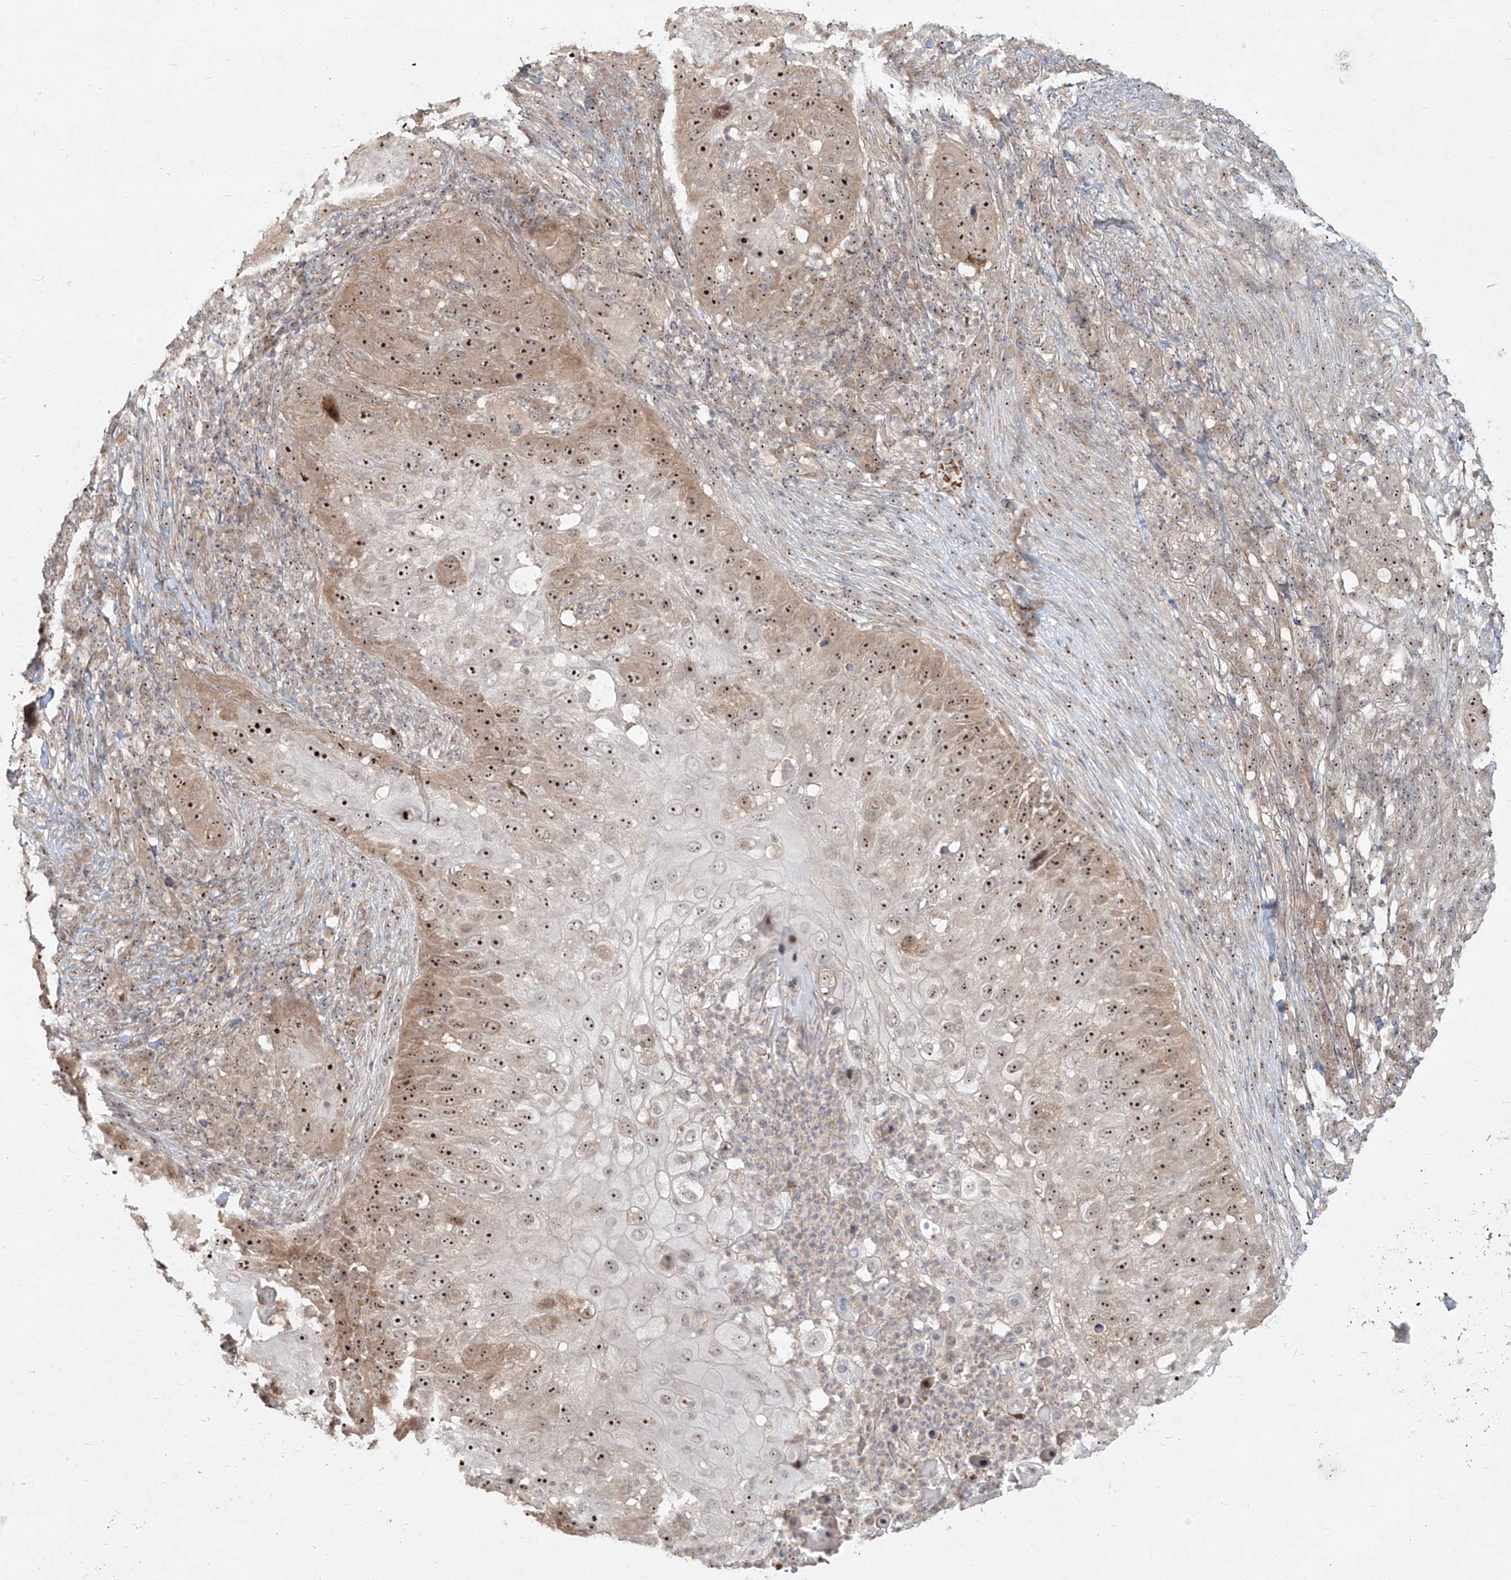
{"staining": {"intensity": "moderate", "quantity": ">75%", "location": "cytoplasmic/membranous,nuclear"}, "tissue": "skin cancer", "cell_type": "Tumor cells", "image_type": "cancer", "snomed": [{"axis": "morphology", "description": "Squamous cell carcinoma, NOS"}, {"axis": "topography", "description": "Skin"}], "caption": "This micrograph shows IHC staining of human skin cancer, with medium moderate cytoplasmic/membranous and nuclear staining in about >75% of tumor cells.", "gene": "BYSL", "patient": {"sex": "female", "age": 44}}